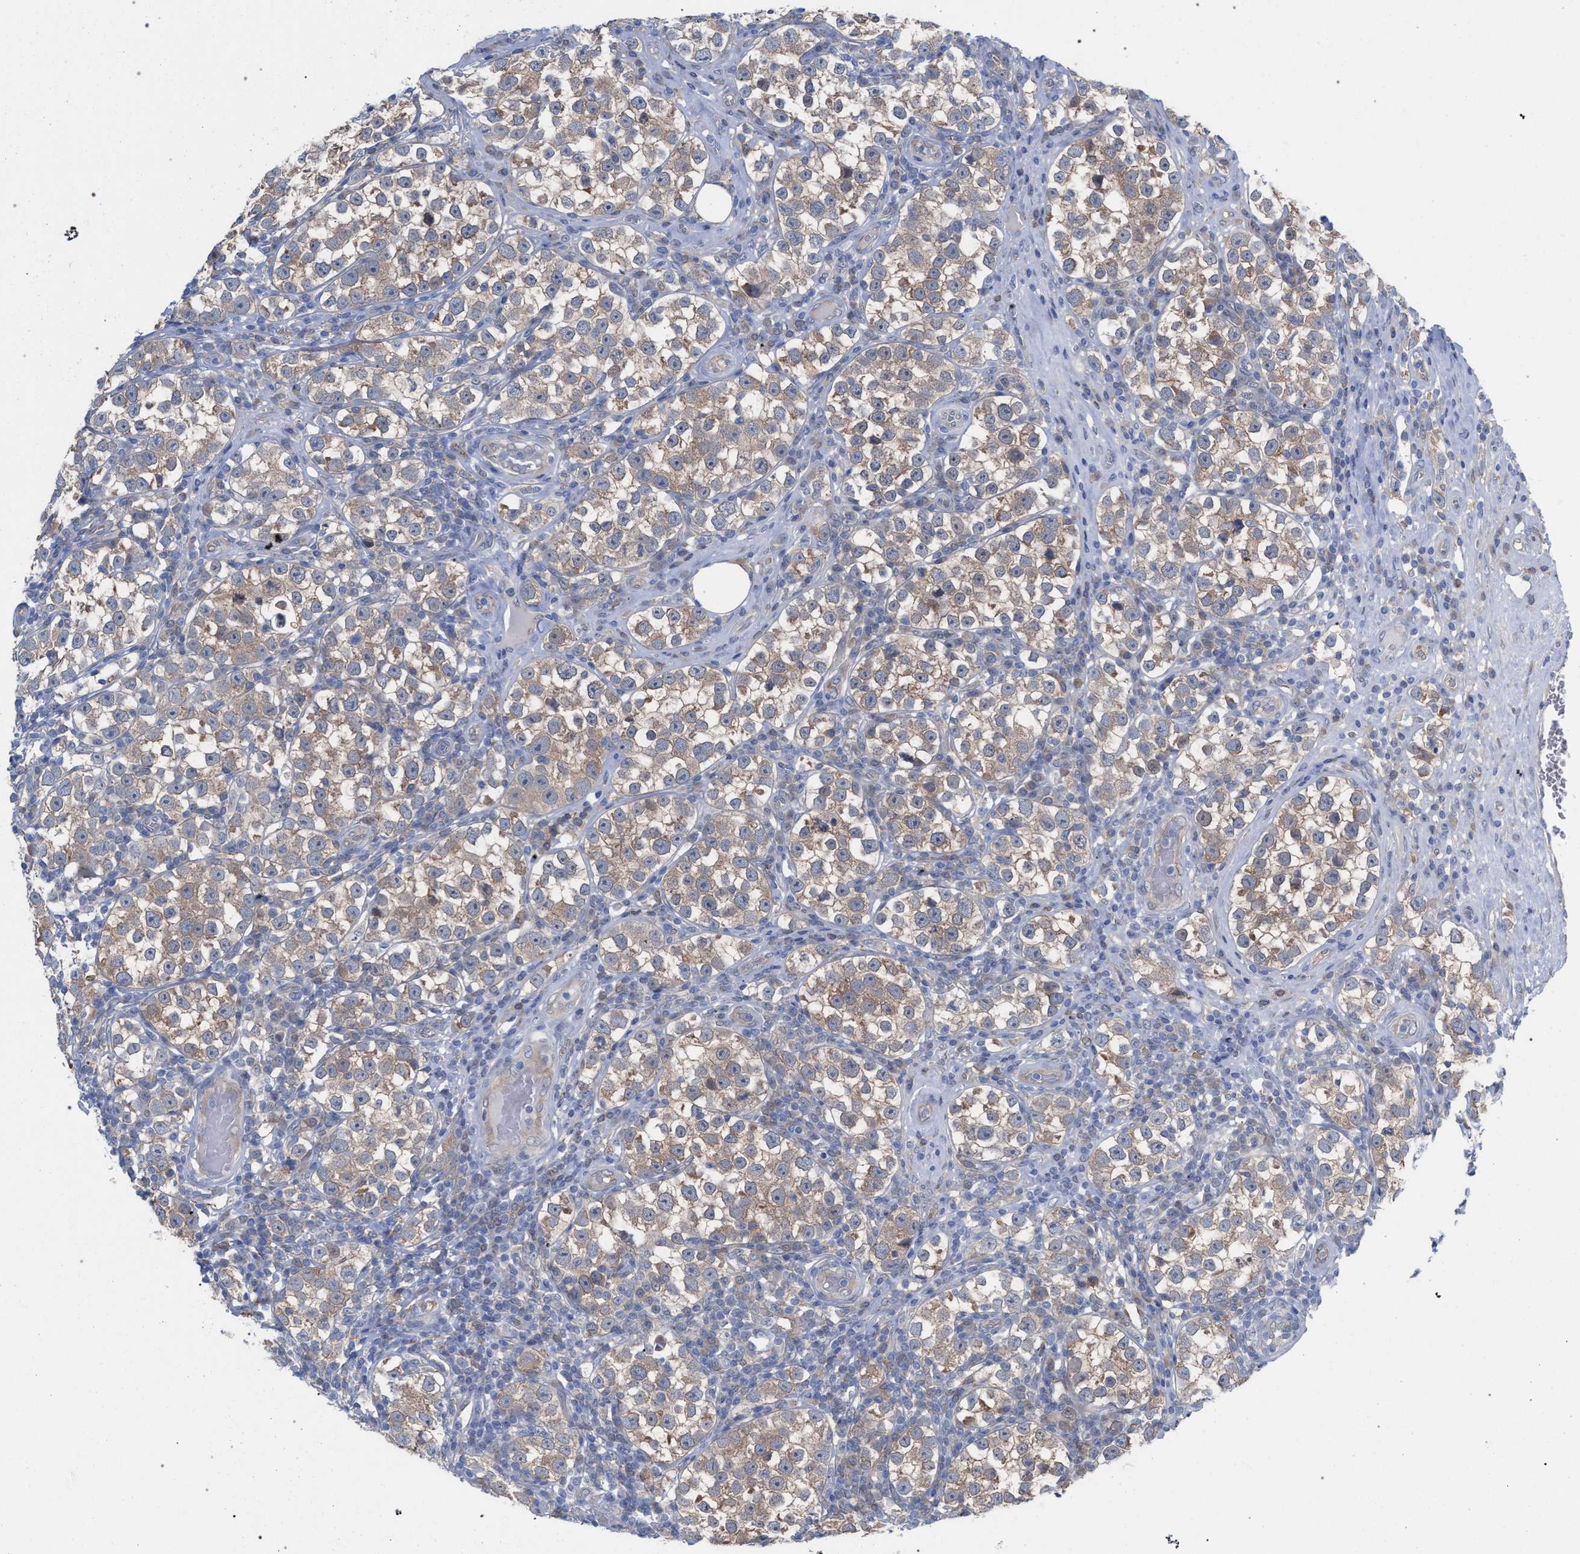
{"staining": {"intensity": "weak", "quantity": ">75%", "location": "cytoplasmic/membranous"}, "tissue": "testis cancer", "cell_type": "Tumor cells", "image_type": "cancer", "snomed": [{"axis": "morphology", "description": "Normal tissue, NOS"}, {"axis": "morphology", "description": "Seminoma, NOS"}, {"axis": "topography", "description": "Testis"}], "caption": "DAB (3,3'-diaminobenzidine) immunohistochemical staining of human testis cancer (seminoma) demonstrates weak cytoplasmic/membranous protein expression in about >75% of tumor cells. The staining was performed using DAB (3,3'-diaminobenzidine) to visualize the protein expression in brown, while the nuclei were stained in blue with hematoxylin (Magnification: 20x).", "gene": "FHOD3", "patient": {"sex": "male", "age": 43}}